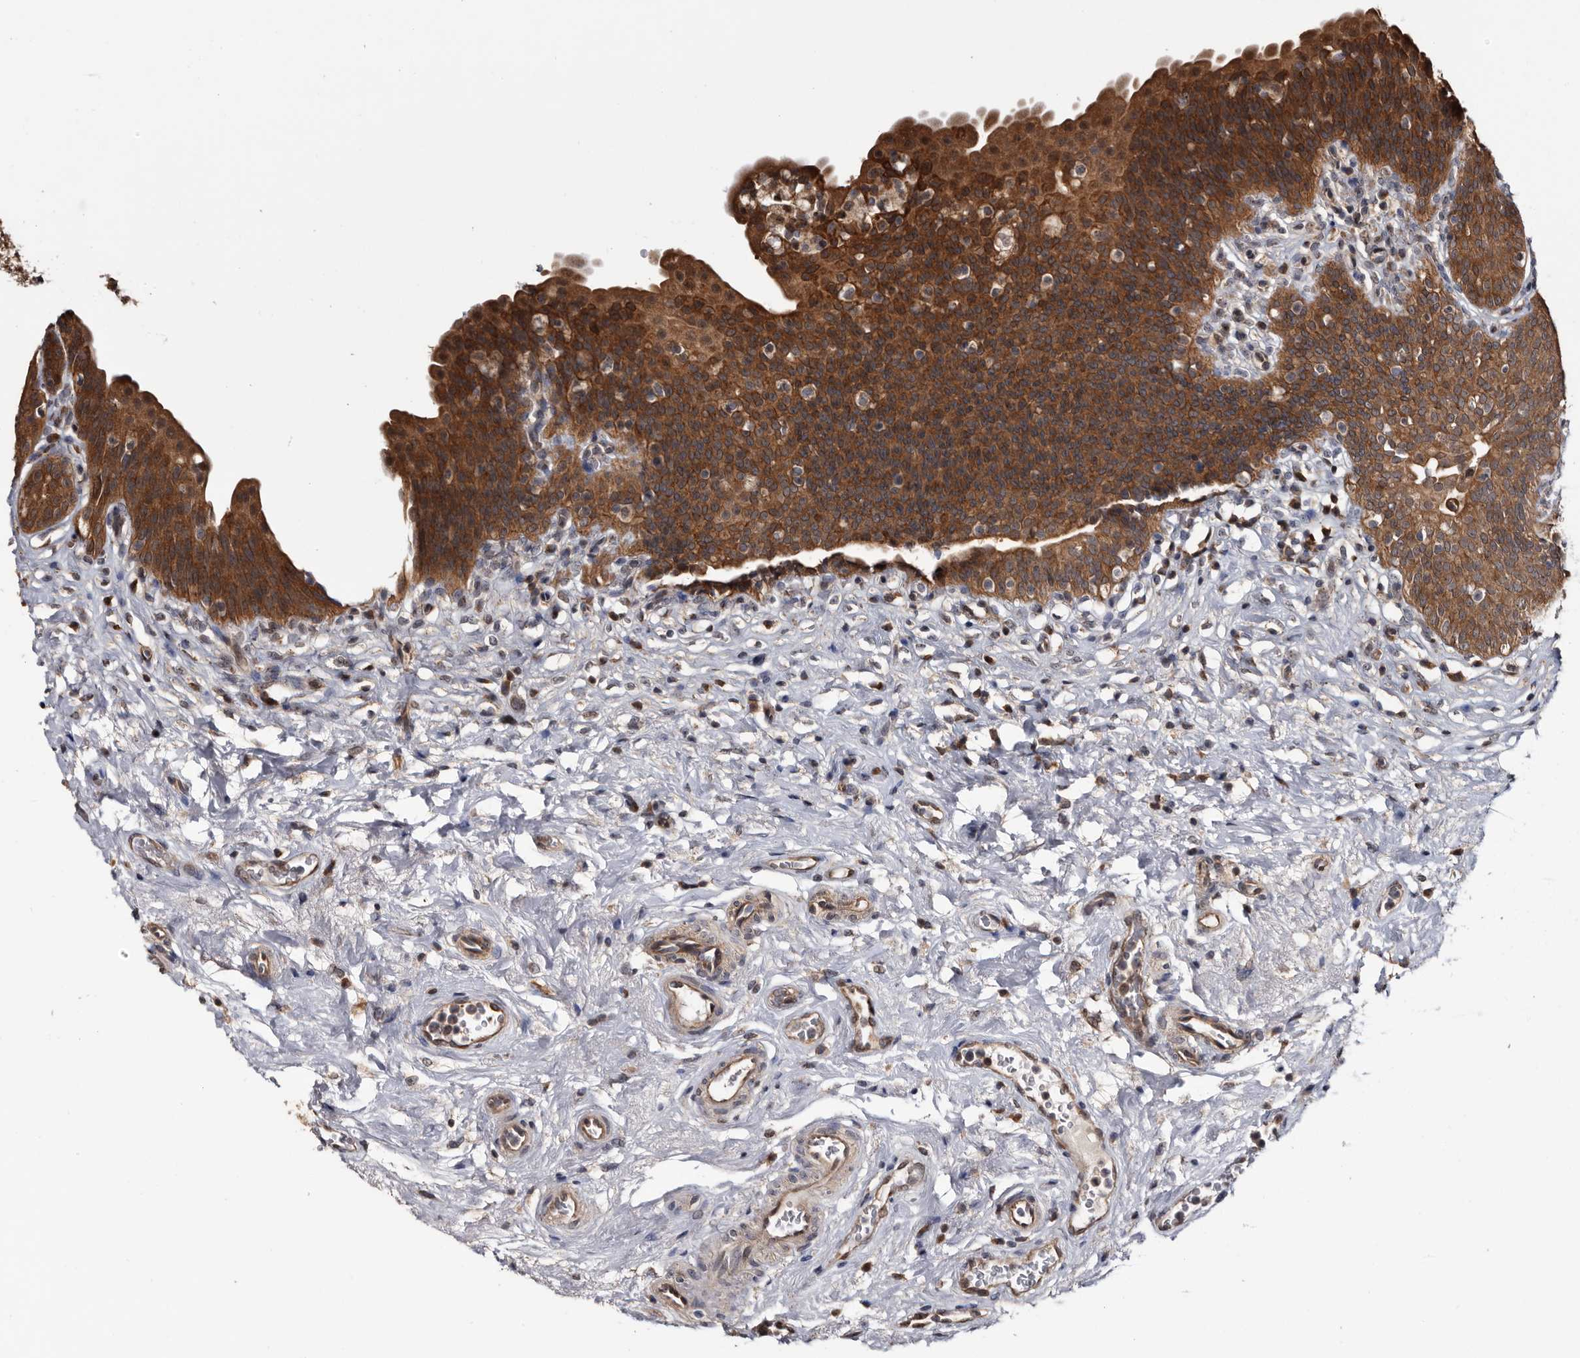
{"staining": {"intensity": "strong", "quantity": ">75%", "location": "cytoplasmic/membranous"}, "tissue": "urinary bladder", "cell_type": "Urothelial cells", "image_type": "normal", "snomed": [{"axis": "morphology", "description": "Normal tissue, NOS"}, {"axis": "topography", "description": "Urinary bladder"}], "caption": "Immunohistochemistry of unremarkable urinary bladder demonstrates high levels of strong cytoplasmic/membranous staining in approximately >75% of urothelial cells.", "gene": "TTI2", "patient": {"sex": "male", "age": 83}}